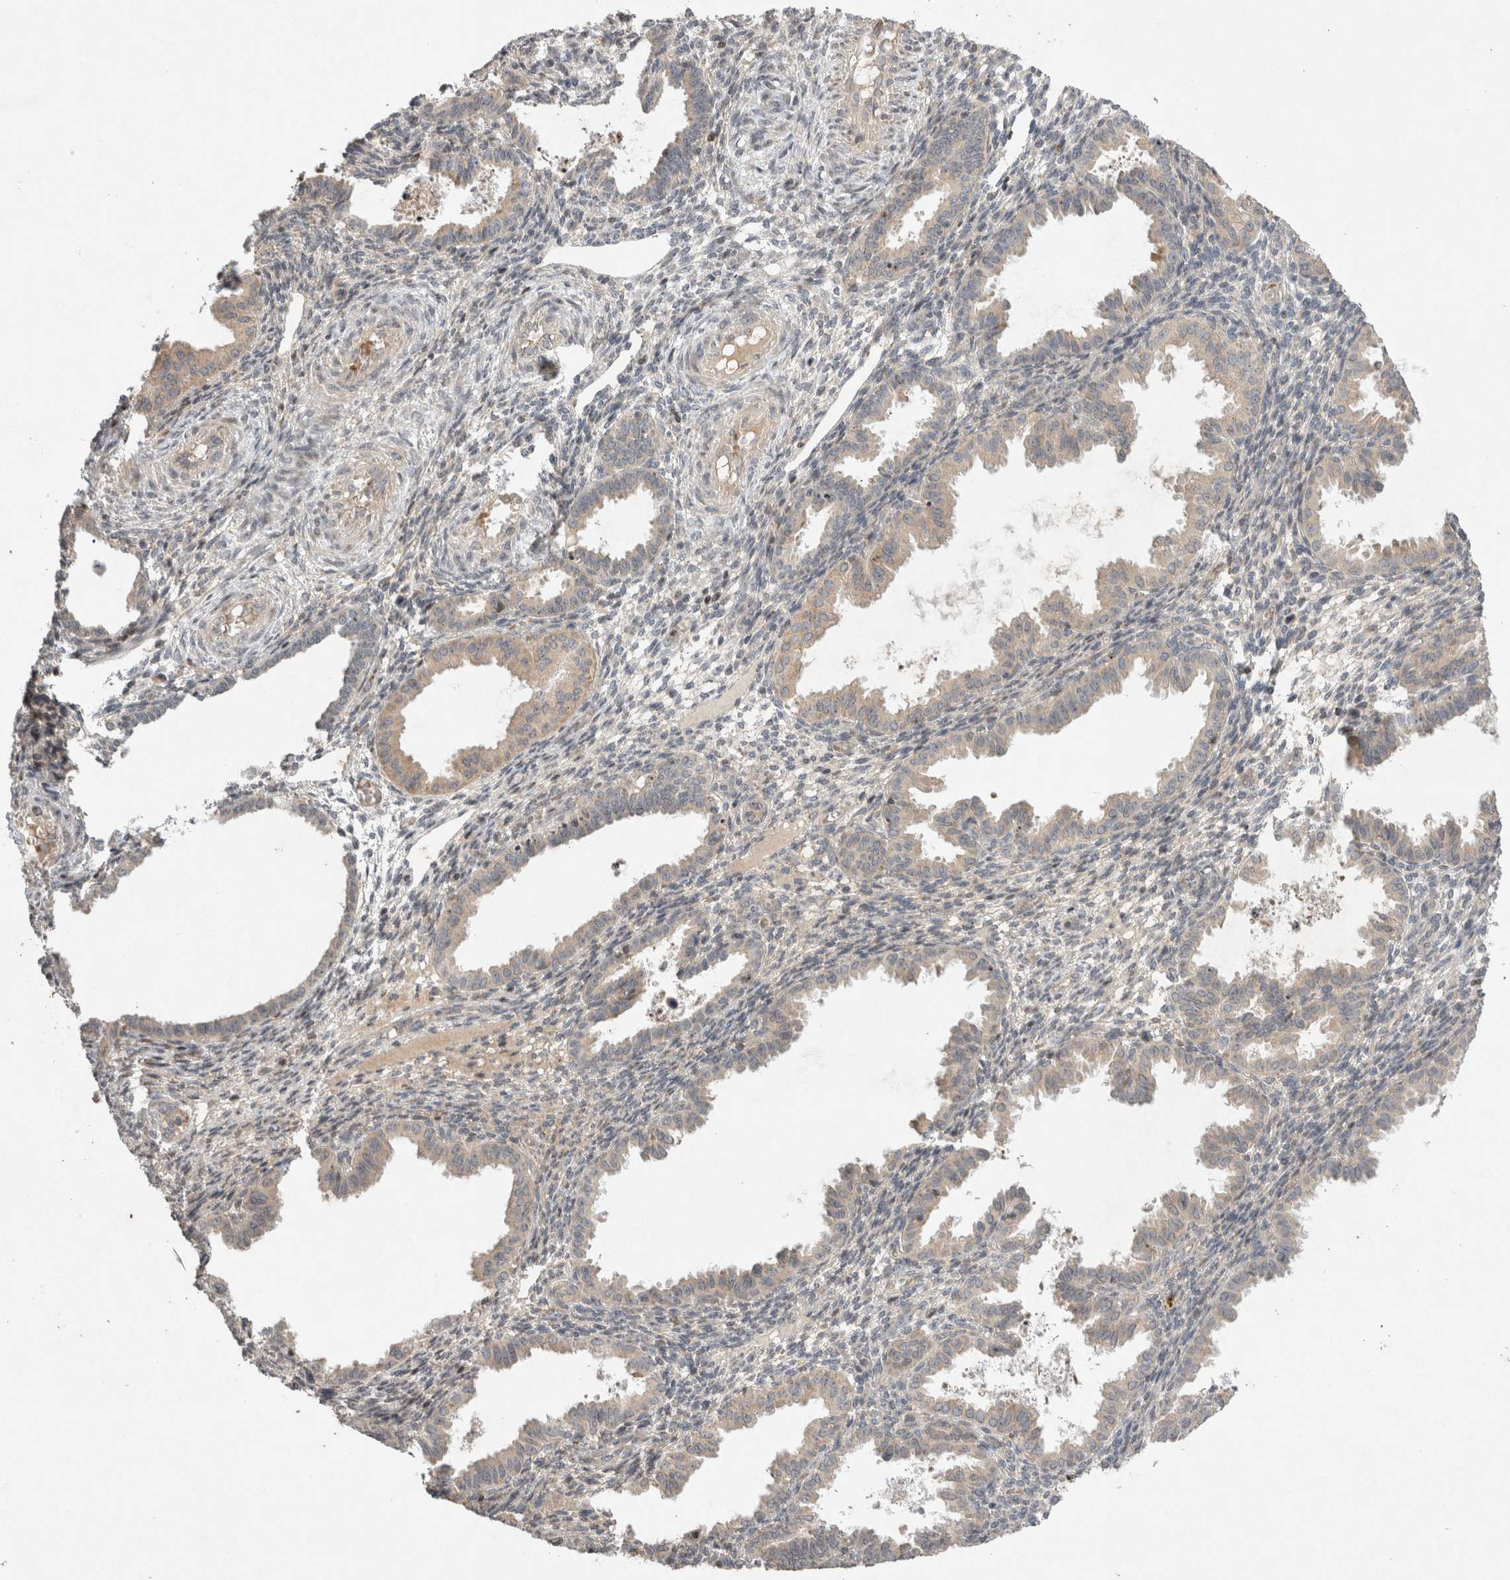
{"staining": {"intensity": "negative", "quantity": "none", "location": "none"}, "tissue": "endometrium", "cell_type": "Cells in endometrial stroma", "image_type": "normal", "snomed": [{"axis": "morphology", "description": "Normal tissue, NOS"}, {"axis": "topography", "description": "Endometrium"}], "caption": "This is a micrograph of immunohistochemistry staining of normal endometrium, which shows no expression in cells in endometrial stroma.", "gene": "EIF2AK1", "patient": {"sex": "female", "age": 33}}